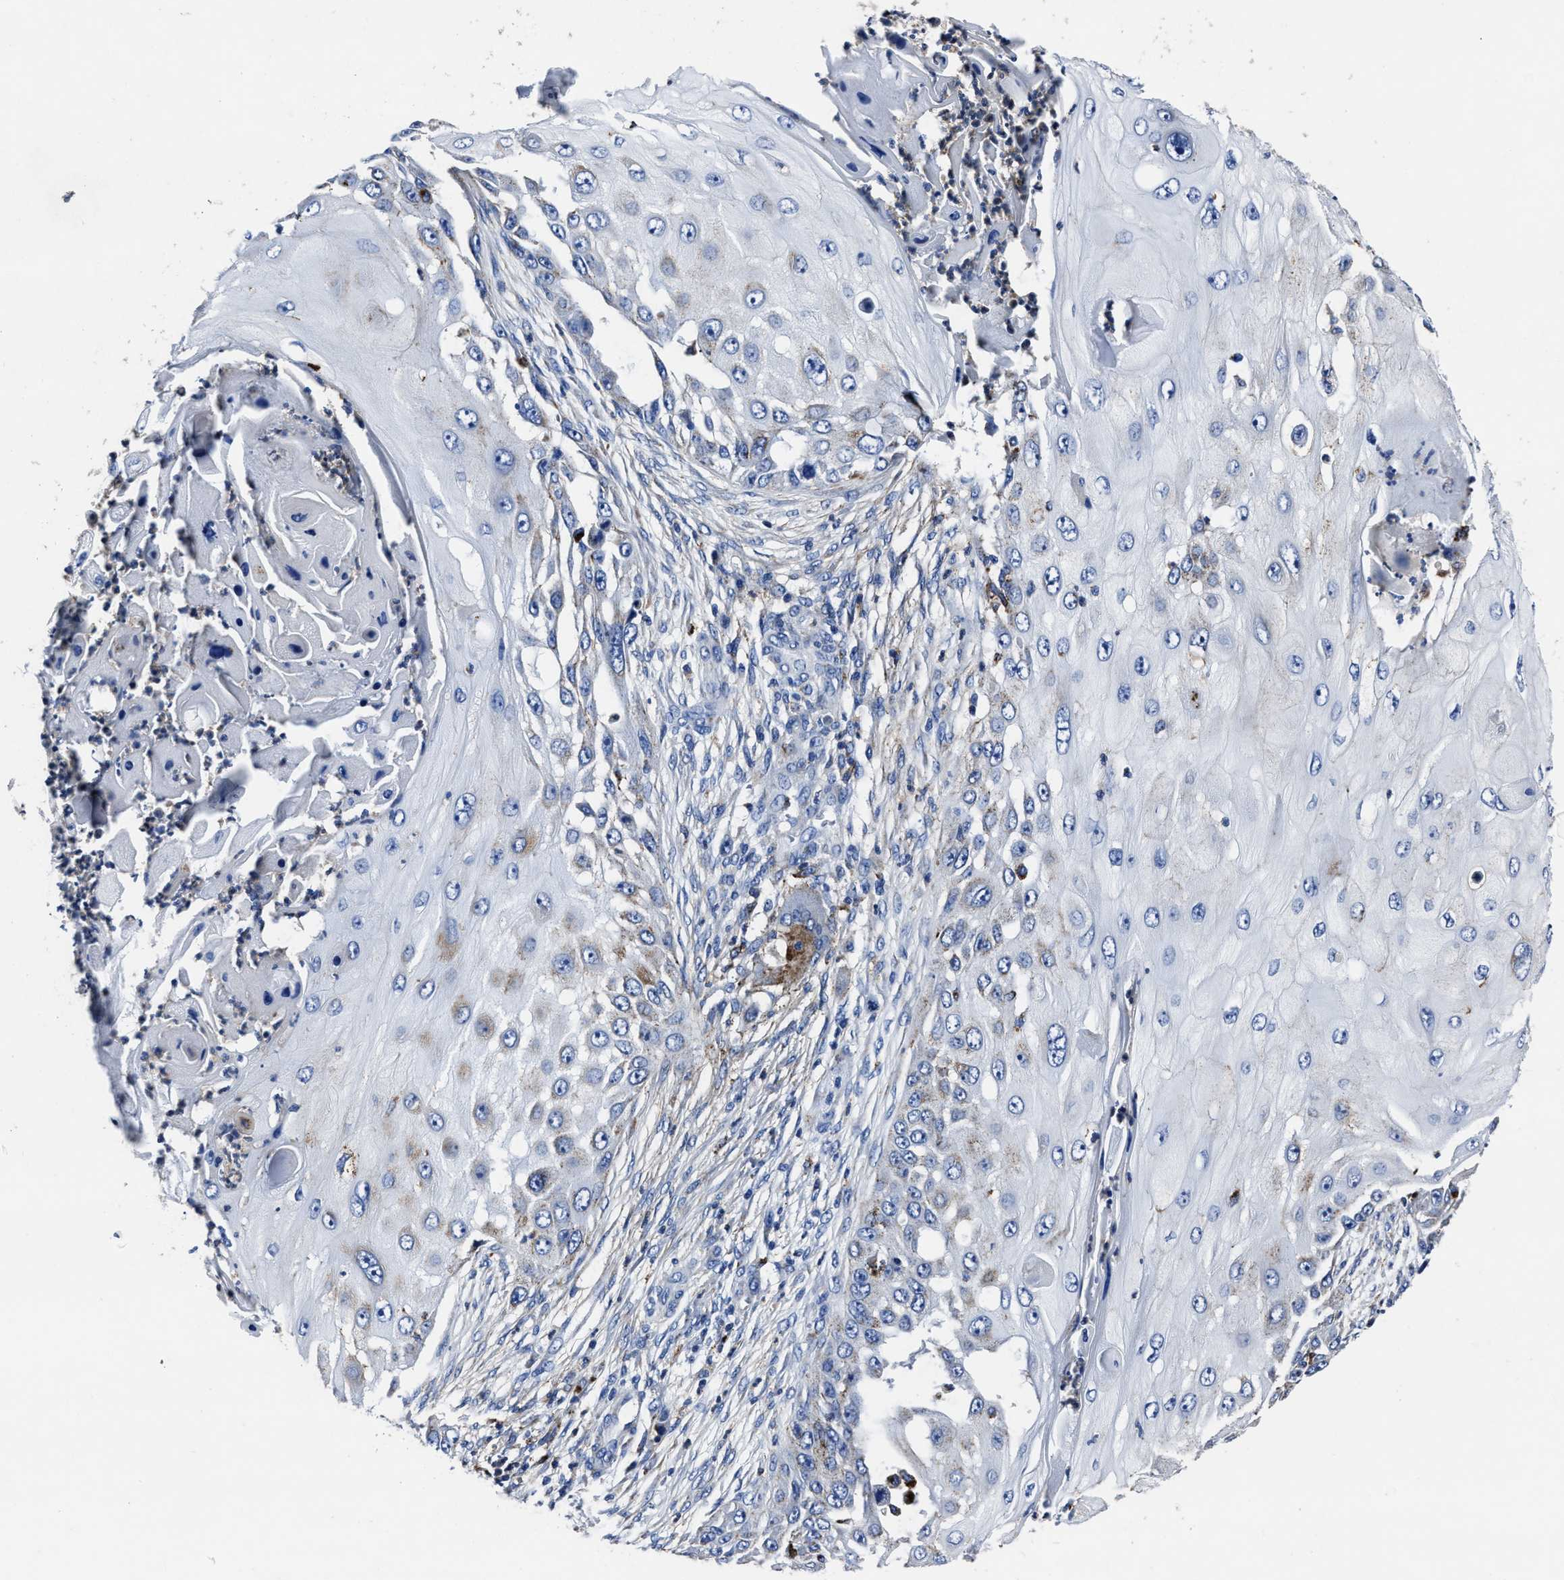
{"staining": {"intensity": "negative", "quantity": "none", "location": "none"}, "tissue": "skin cancer", "cell_type": "Tumor cells", "image_type": "cancer", "snomed": [{"axis": "morphology", "description": "Squamous cell carcinoma, NOS"}, {"axis": "topography", "description": "Skin"}], "caption": "The histopathology image demonstrates no significant staining in tumor cells of squamous cell carcinoma (skin). Nuclei are stained in blue.", "gene": "LAMTOR4", "patient": {"sex": "female", "age": 44}}